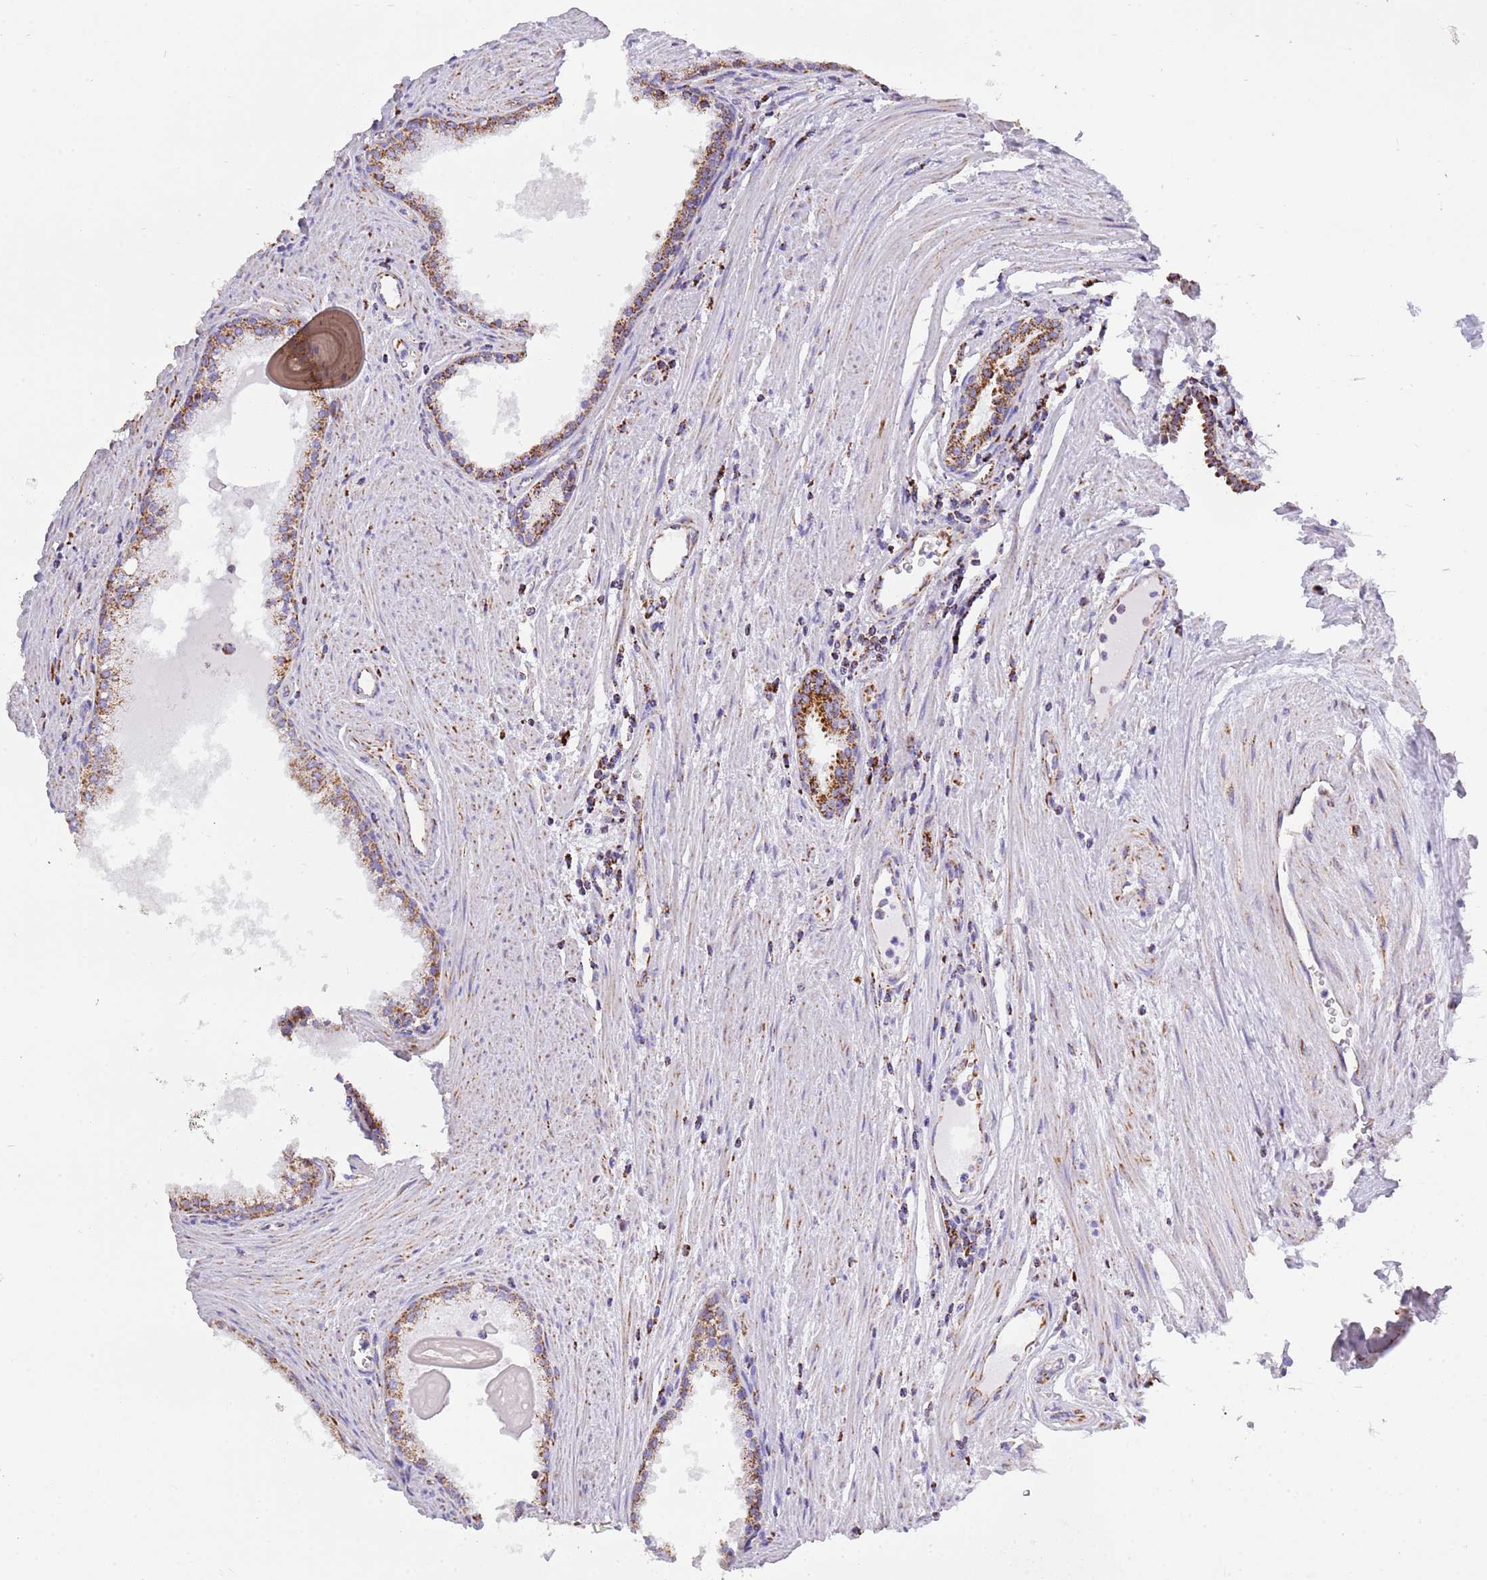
{"staining": {"intensity": "strong", "quantity": ">75%", "location": "cytoplasmic/membranous"}, "tissue": "prostate cancer", "cell_type": "Tumor cells", "image_type": "cancer", "snomed": [{"axis": "morphology", "description": "Adenocarcinoma, High grade"}, {"axis": "topography", "description": "Prostate"}], "caption": "The micrograph reveals a brown stain indicating the presence of a protein in the cytoplasmic/membranous of tumor cells in prostate cancer (adenocarcinoma (high-grade)).", "gene": "SUCLG2", "patient": {"sex": "male", "age": 68}}